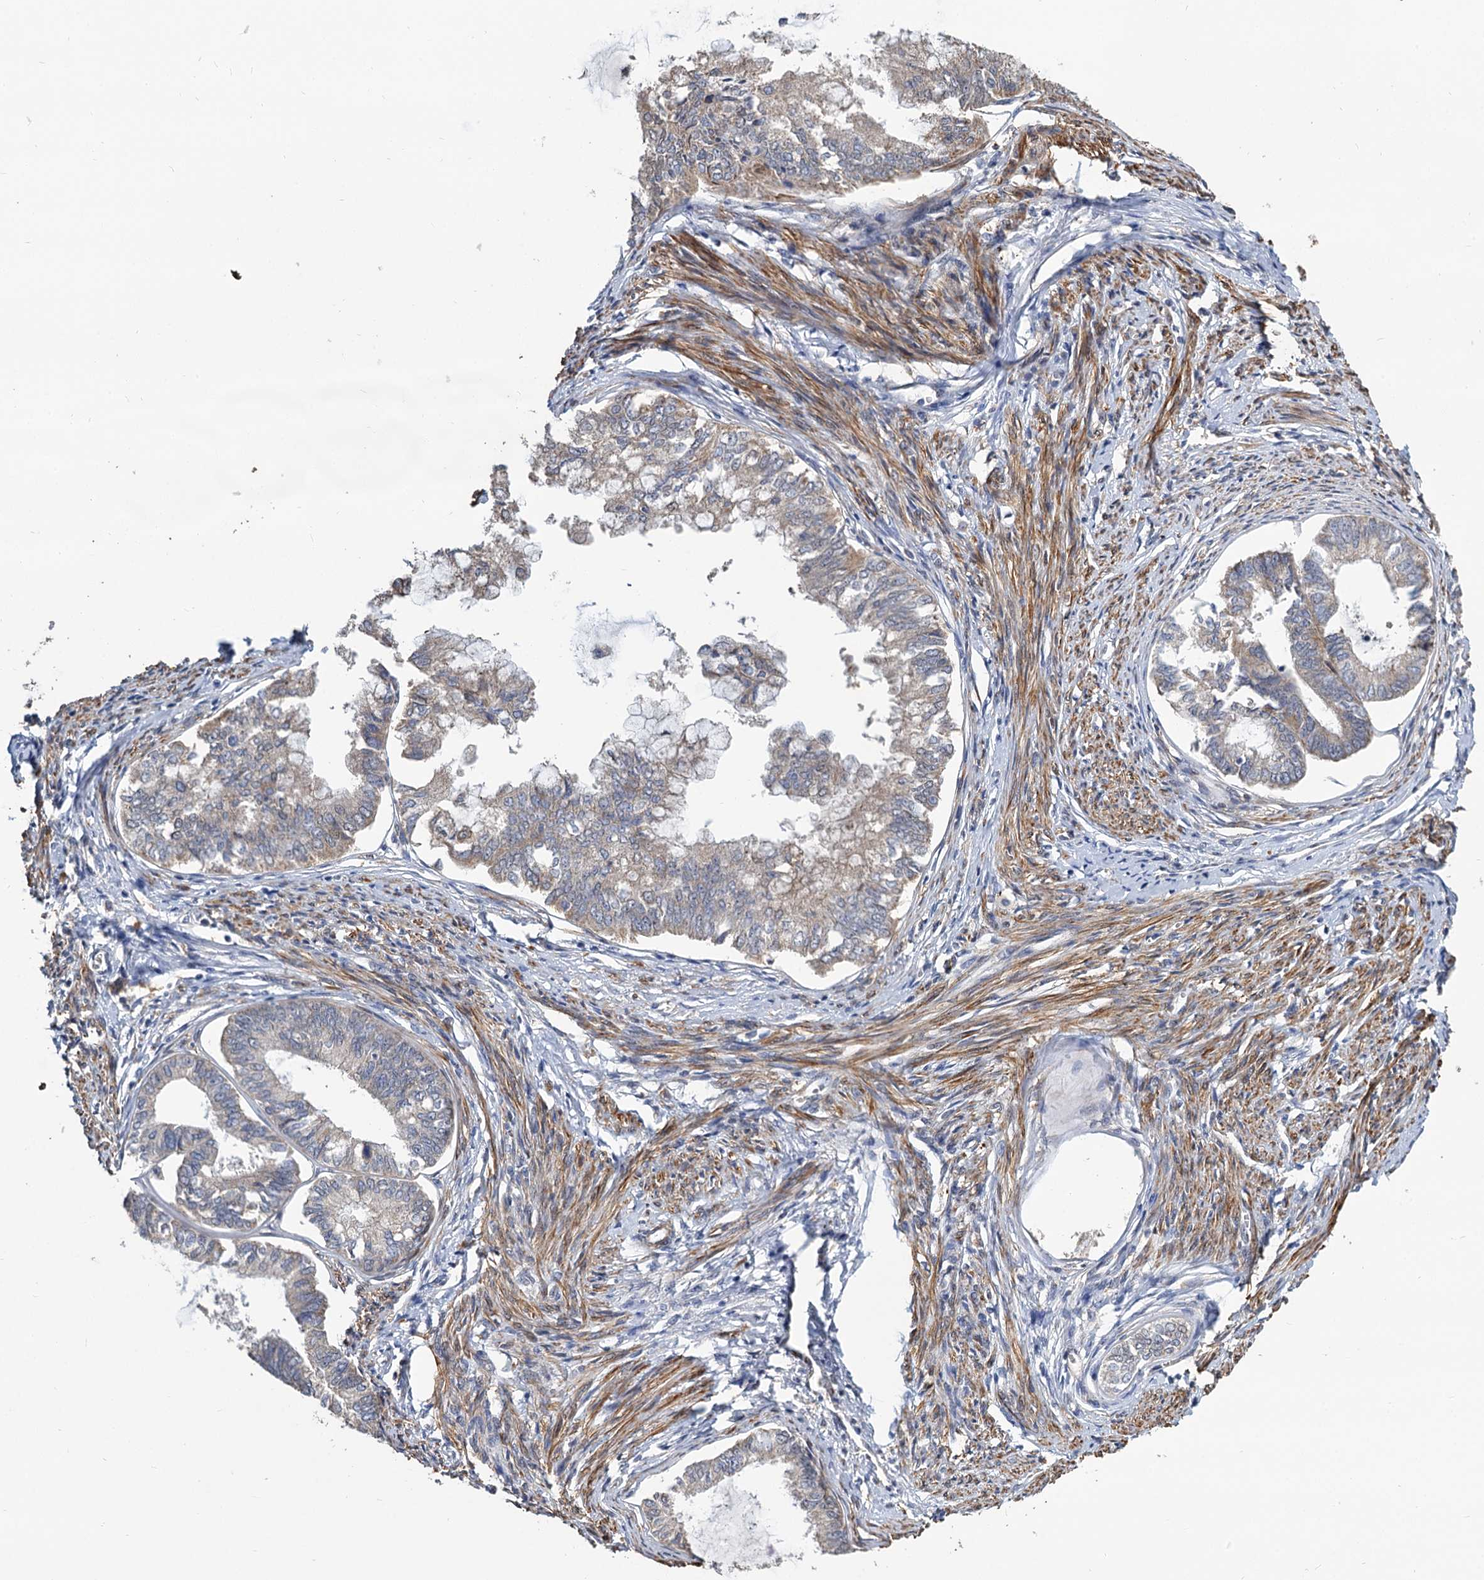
{"staining": {"intensity": "weak", "quantity": "<25%", "location": "cytoplasmic/membranous,nuclear"}, "tissue": "endometrial cancer", "cell_type": "Tumor cells", "image_type": "cancer", "snomed": [{"axis": "morphology", "description": "Adenocarcinoma, NOS"}, {"axis": "topography", "description": "Endometrium"}], "caption": "Photomicrograph shows no protein expression in tumor cells of endometrial adenocarcinoma tissue.", "gene": "ALKBH7", "patient": {"sex": "female", "age": 86}}